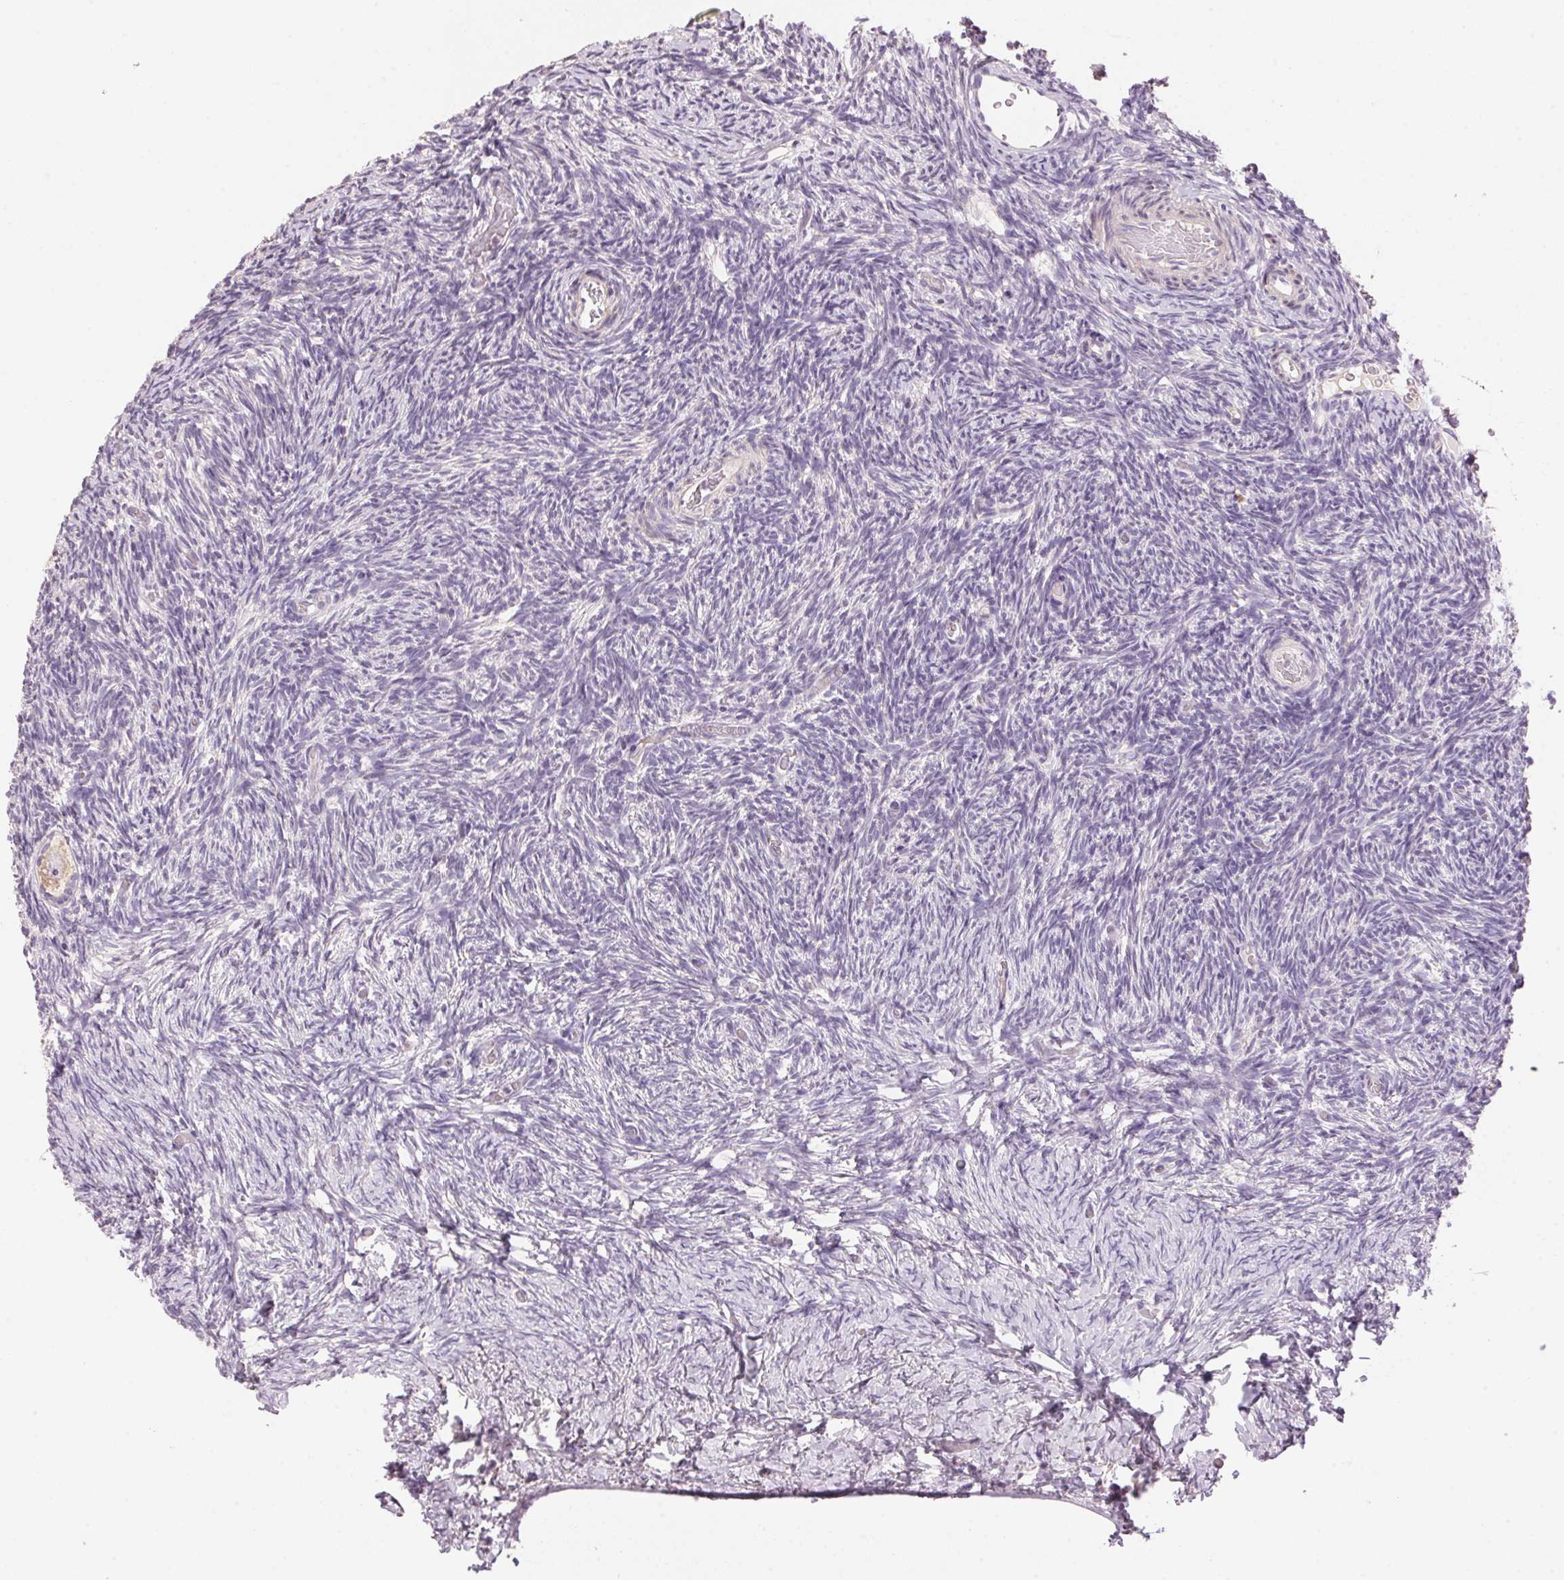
{"staining": {"intensity": "weak", "quantity": ">75%", "location": "cytoplasmic/membranous"}, "tissue": "ovary", "cell_type": "Follicle cells", "image_type": "normal", "snomed": [{"axis": "morphology", "description": "Normal tissue, NOS"}, {"axis": "topography", "description": "Ovary"}], "caption": "Protein expression analysis of benign human ovary reveals weak cytoplasmic/membranous staining in about >75% of follicle cells.", "gene": "LYZL6", "patient": {"sex": "female", "age": 39}}